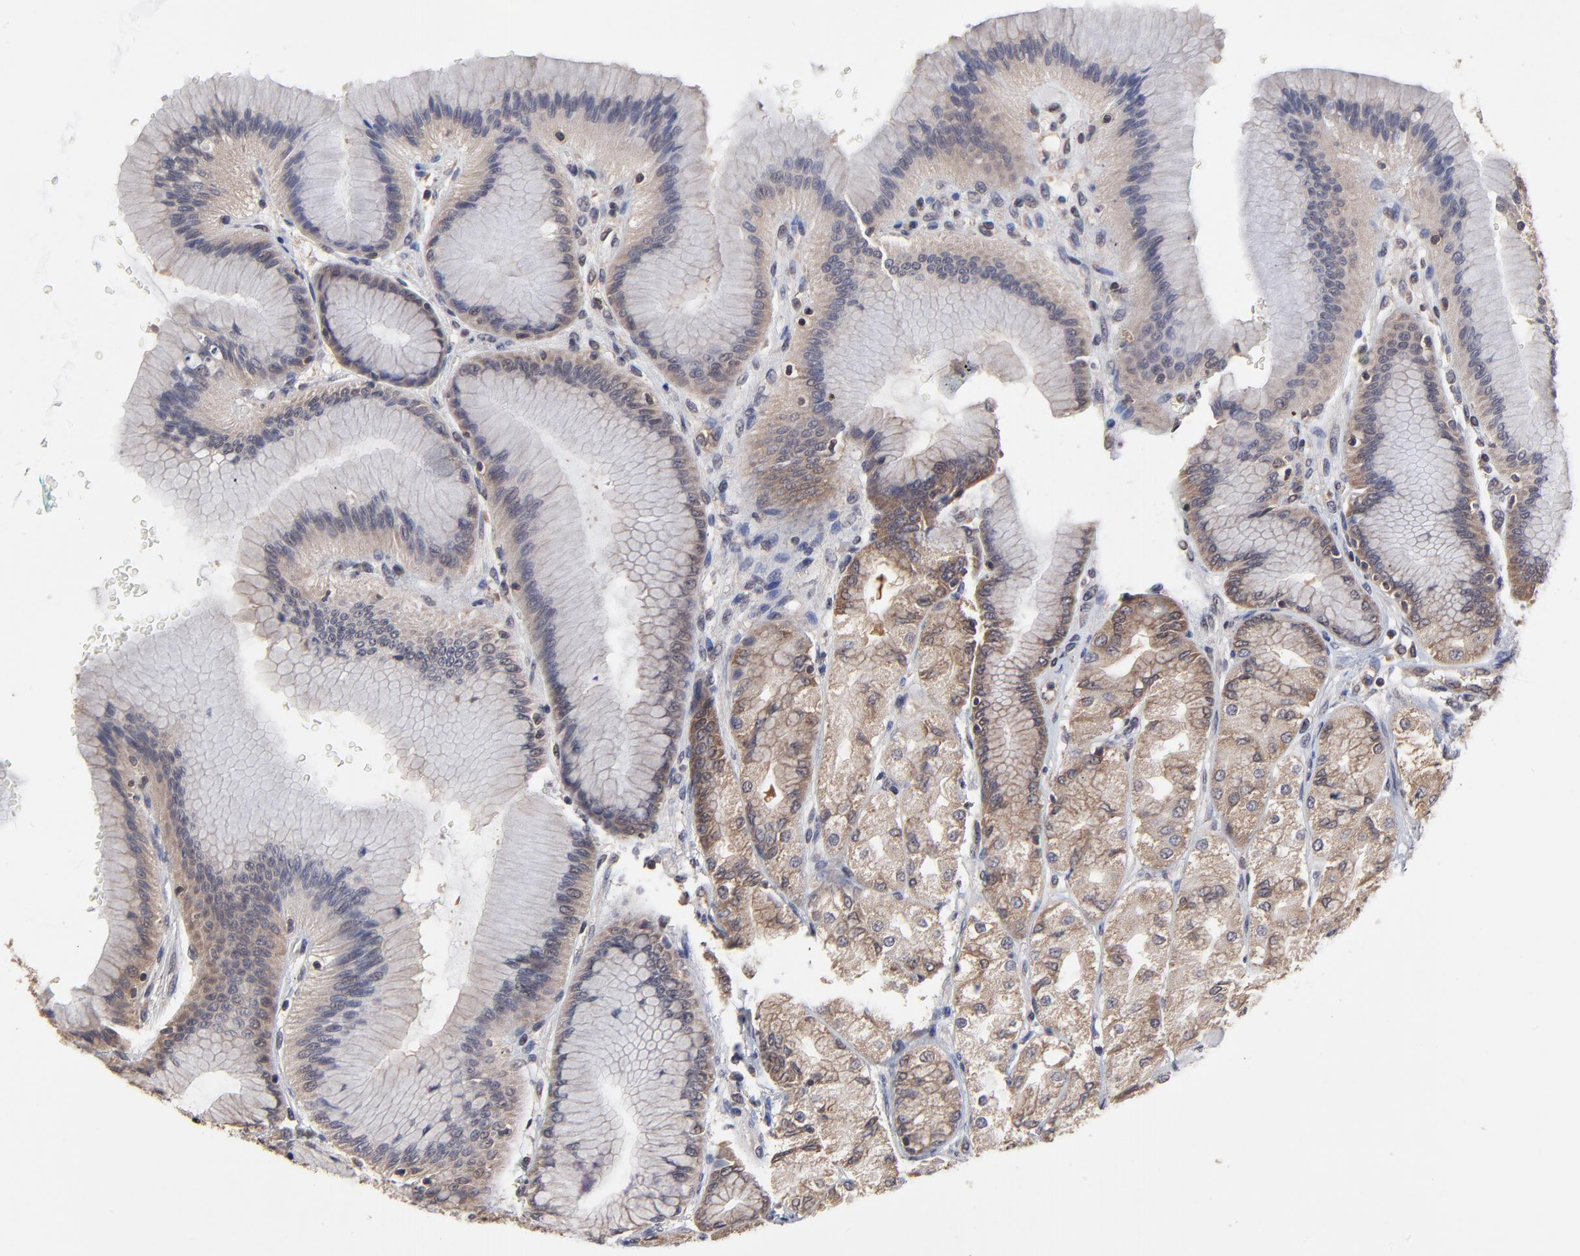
{"staining": {"intensity": "moderate", "quantity": ">75%", "location": "cytoplasmic/membranous"}, "tissue": "stomach", "cell_type": "Glandular cells", "image_type": "normal", "snomed": [{"axis": "morphology", "description": "Normal tissue, NOS"}, {"axis": "morphology", "description": "Adenocarcinoma, NOS"}, {"axis": "topography", "description": "Stomach"}, {"axis": "topography", "description": "Stomach, lower"}], "caption": "IHC photomicrograph of benign human stomach stained for a protein (brown), which reveals medium levels of moderate cytoplasmic/membranous expression in approximately >75% of glandular cells.", "gene": "CCT2", "patient": {"sex": "female", "age": 65}}